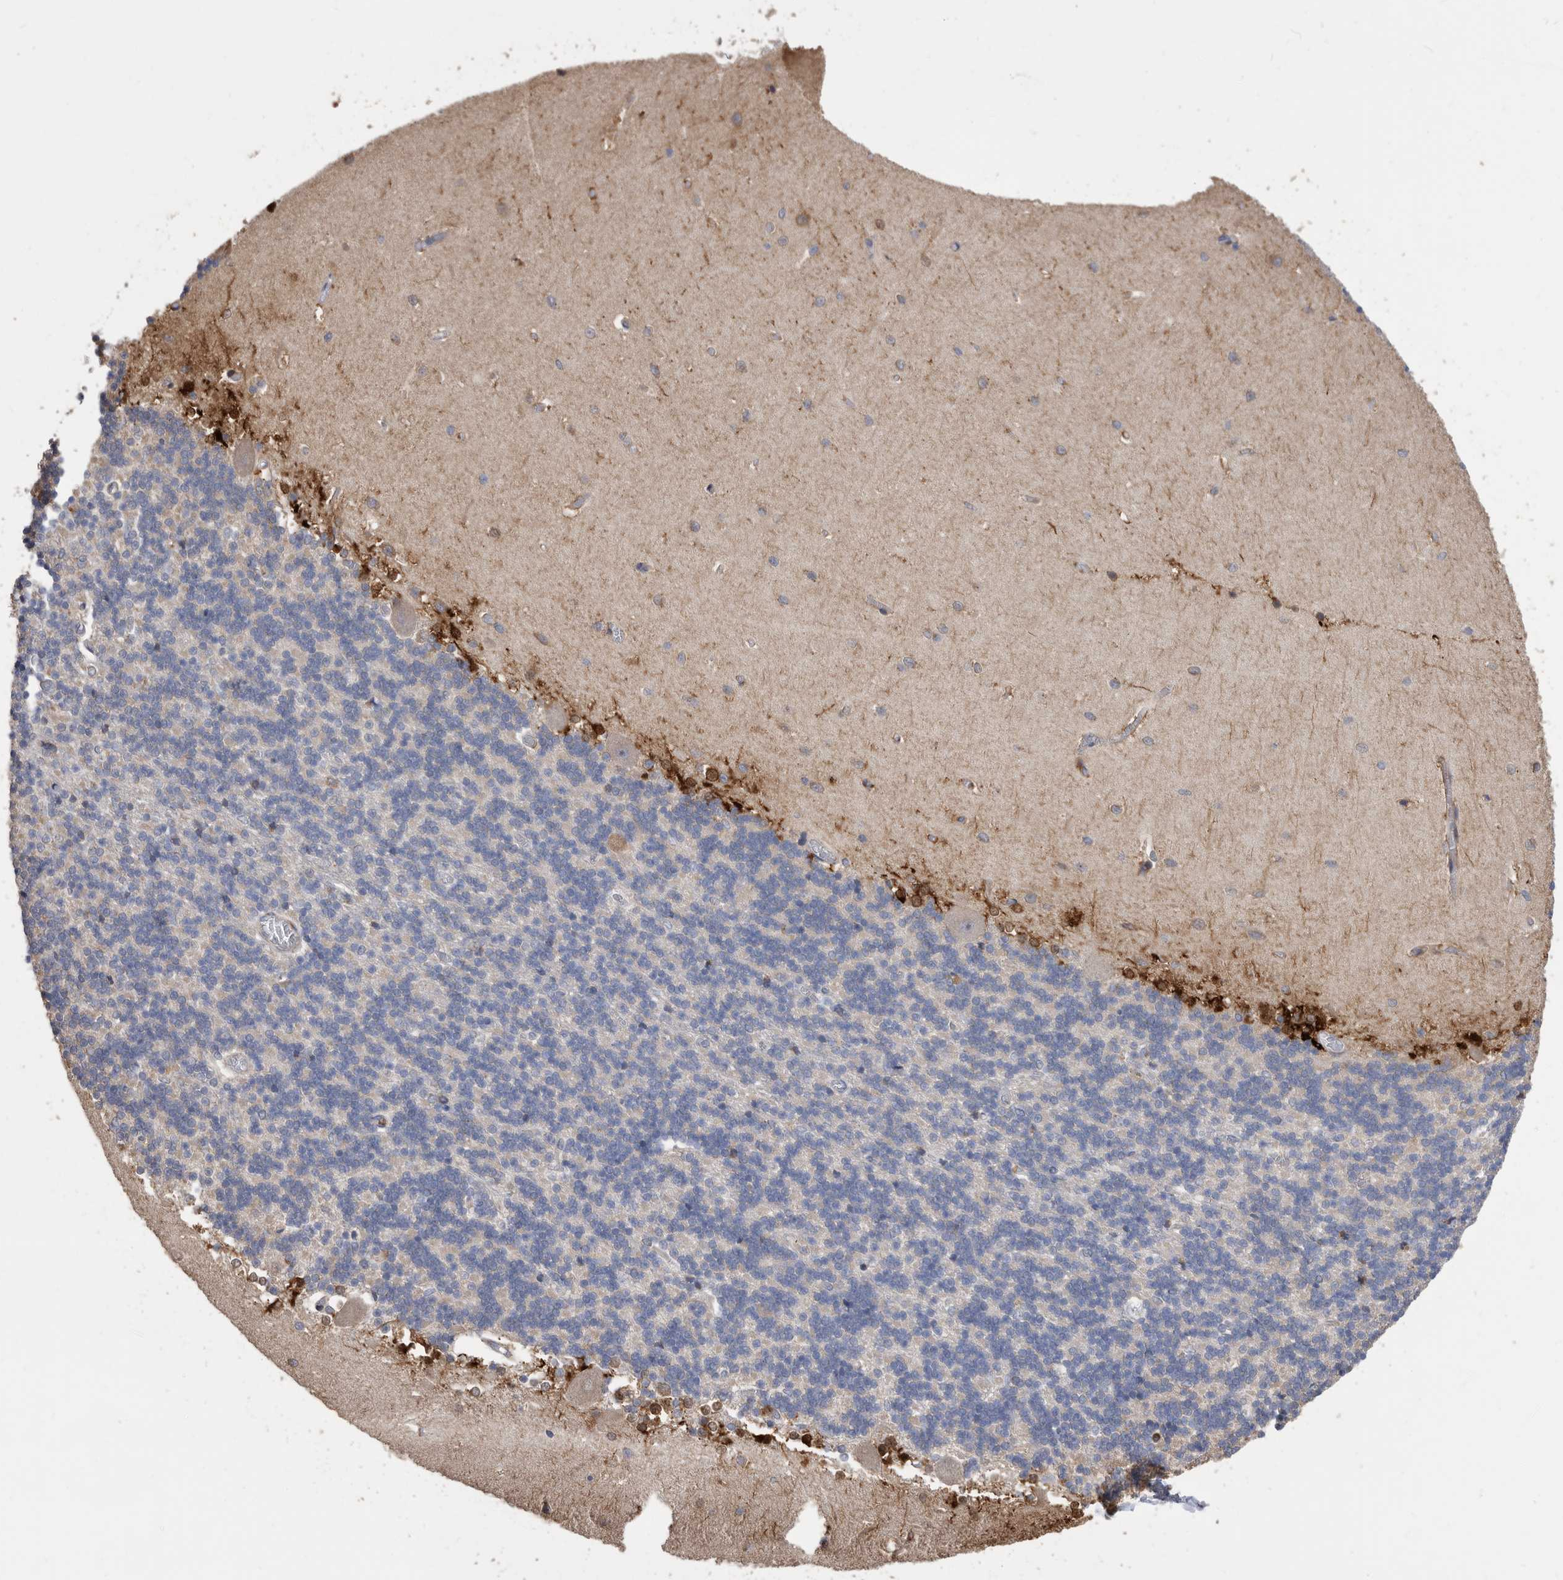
{"staining": {"intensity": "negative", "quantity": "none", "location": "none"}, "tissue": "cerebellum", "cell_type": "Cells in granular layer", "image_type": "normal", "snomed": [{"axis": "morphology", "description": "Normal tissue, NOS"}, {"axis": "topography", "description": "Cerebellum"}], "caption": "IHC micrograph of benign human cerebellum stained for a protein (brown), which exhibits no staining in cells in granular layer. (IHC, brightfield microscopy, high magnification).", "gene": "CRISPLD2", "patient": {"sex": "male", "age": 37}}